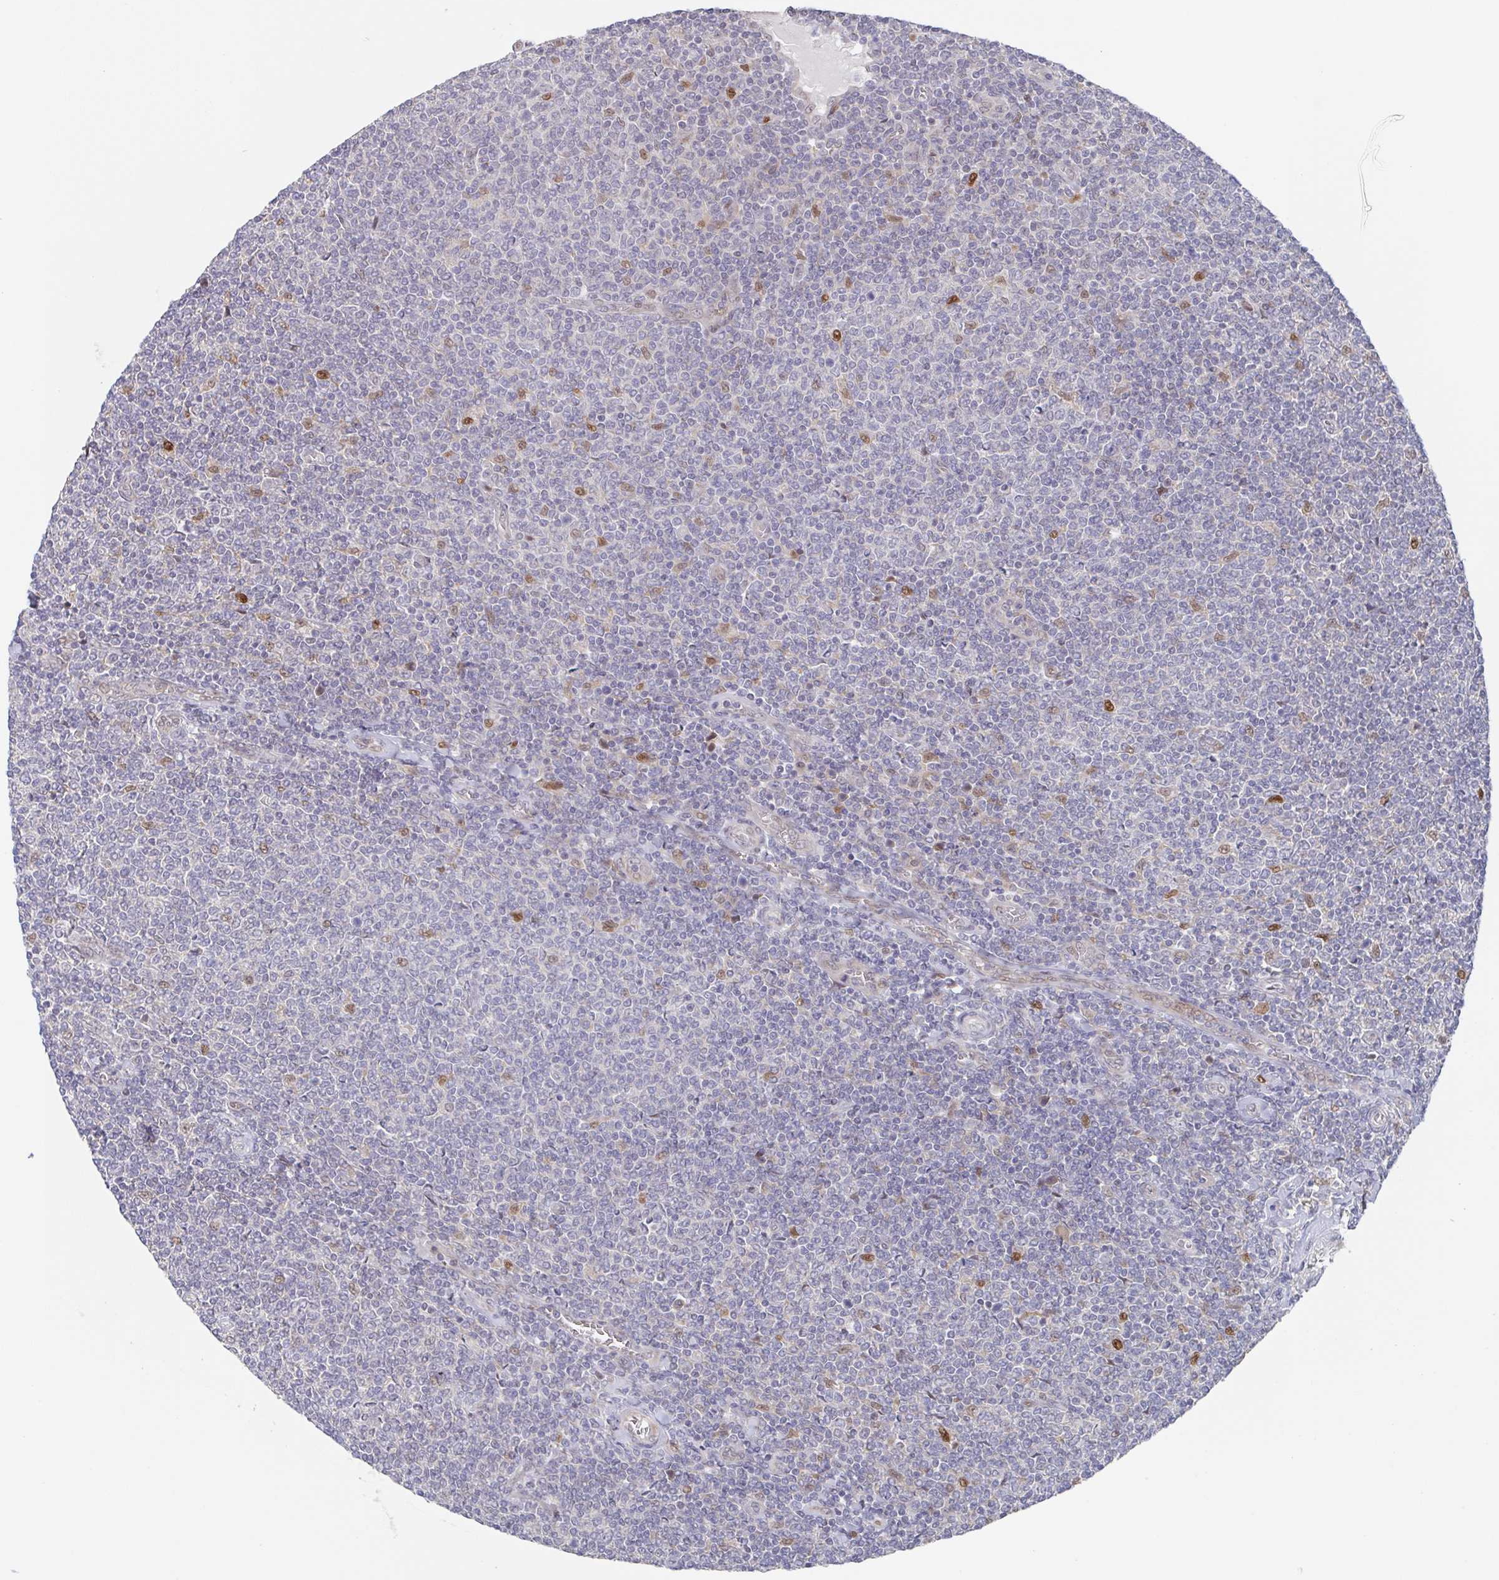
{"staining": {"intensity": "negative", "quantity": "none", "location": "none"}, "tissue": "lymphoma", "cell_type": "Tumor cells", "image_type": "cancer", "snomed": [{"axis": "morphology", "description": "Malignant lymphoma, non-Hodgkin's type, Low grade"}, {"axis": "topography", "description": "Lymph node"}], "caption": "High power microscopy photomicrograph of an immunohistochemistry (IHC) photomicrograph of malignant lymphoma, non-Hodgkin's type (low-grade), revealing no significant expression in tumor cells. The staining is performed using DAB brown chromogen with nuclei counter-stained in using hematoxylin.", "gene": "POU2F3", "patient": {"sex": "male", "age": 52}}